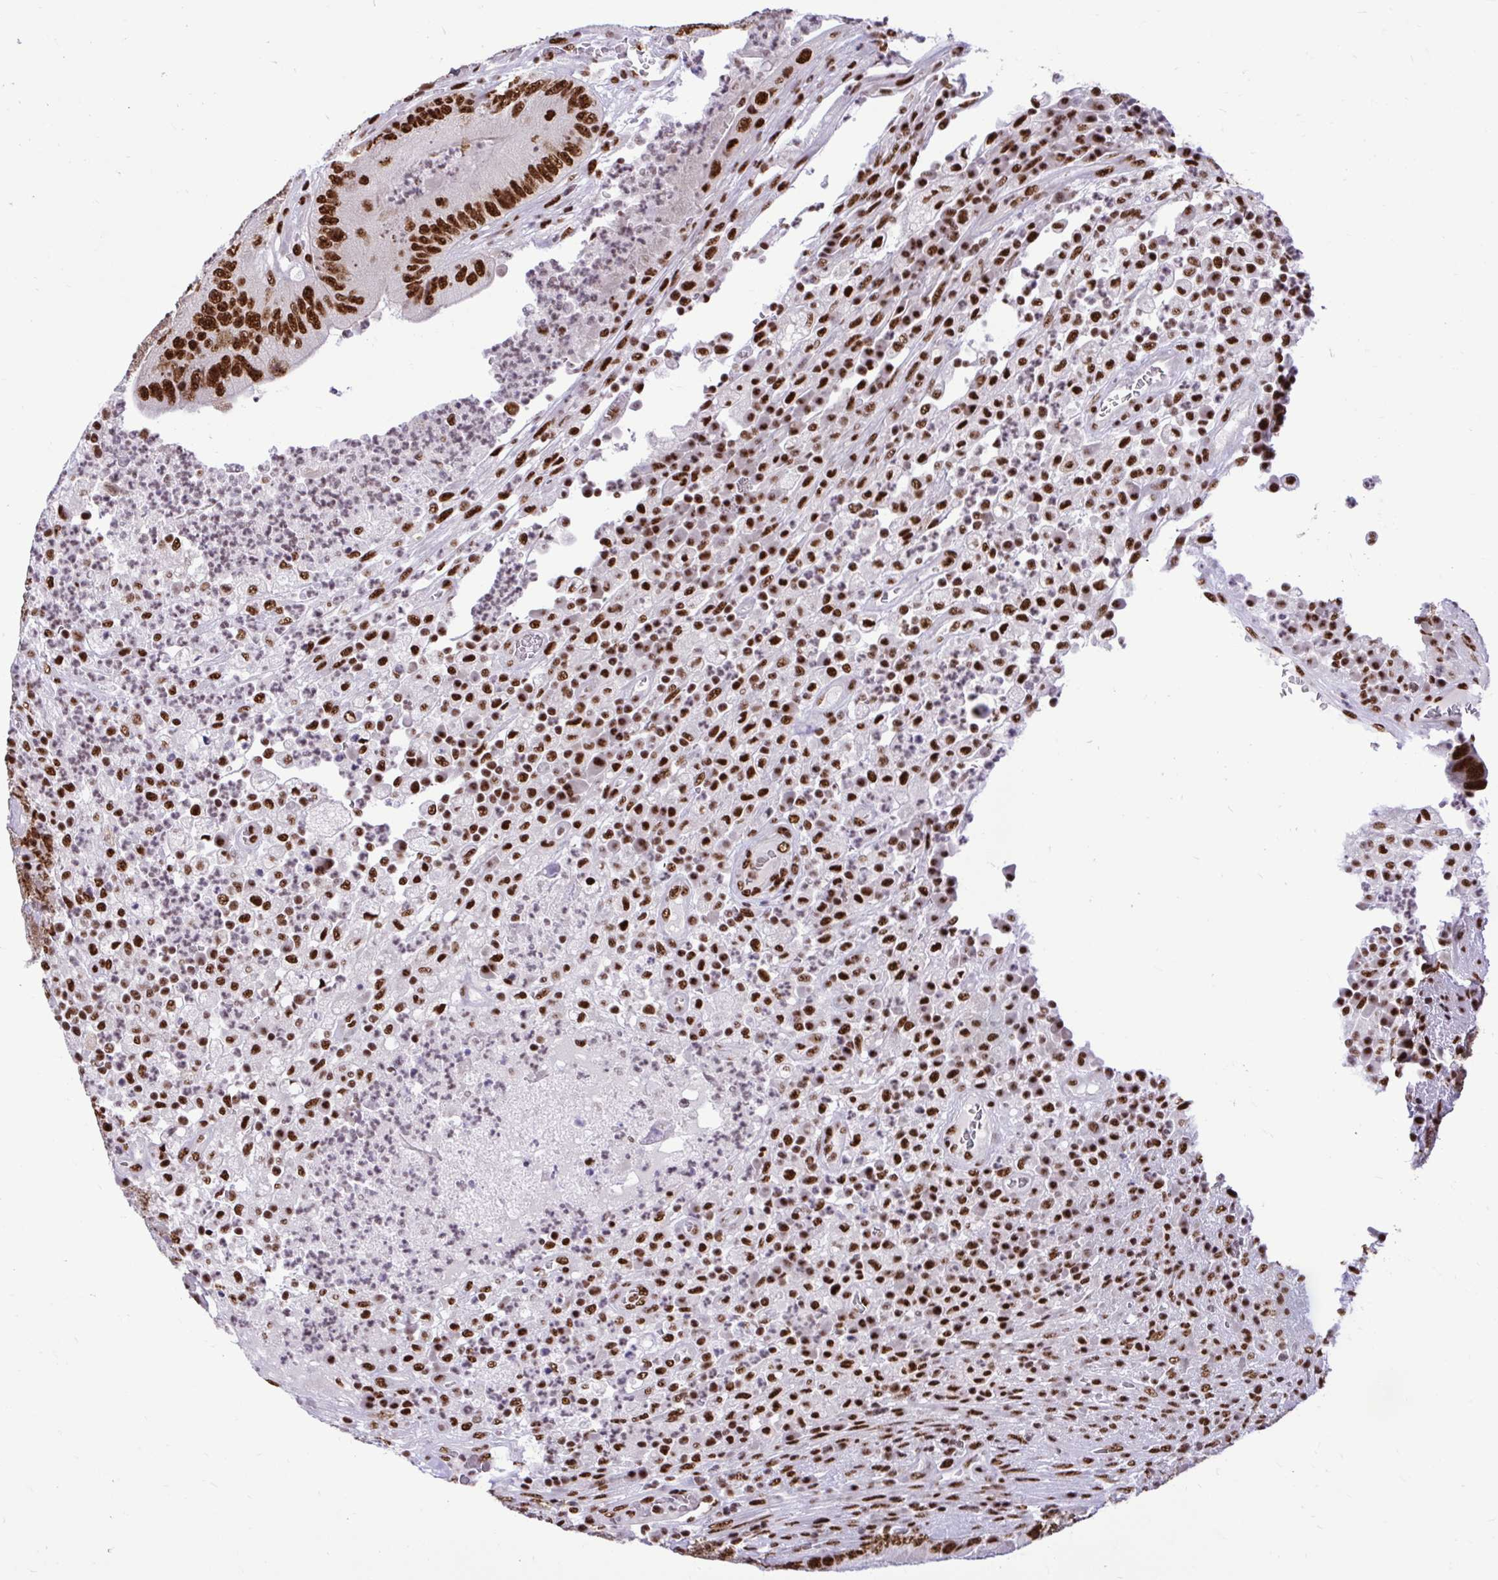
{"staining": {"intensity": "strong", "quantity": ">75%", "location": "nuclear"}, "tissue": "colorectal cancer", "cell_type": "Tumor cells", "image_type": "cancer", "snomed": [{"axis": "morphology", "description": "Adenocarcinoma, NOS"}, {"axis": "topography", "description": "Colon"}], "caption": "Colorectal cancer (adenocarcinoma) stained for a protein (brown) shows strong nuclear positive positivity in about >75% of tumor cells.", "gene": "PRPF19", "patient": {"sex": "female", "age": 86}}